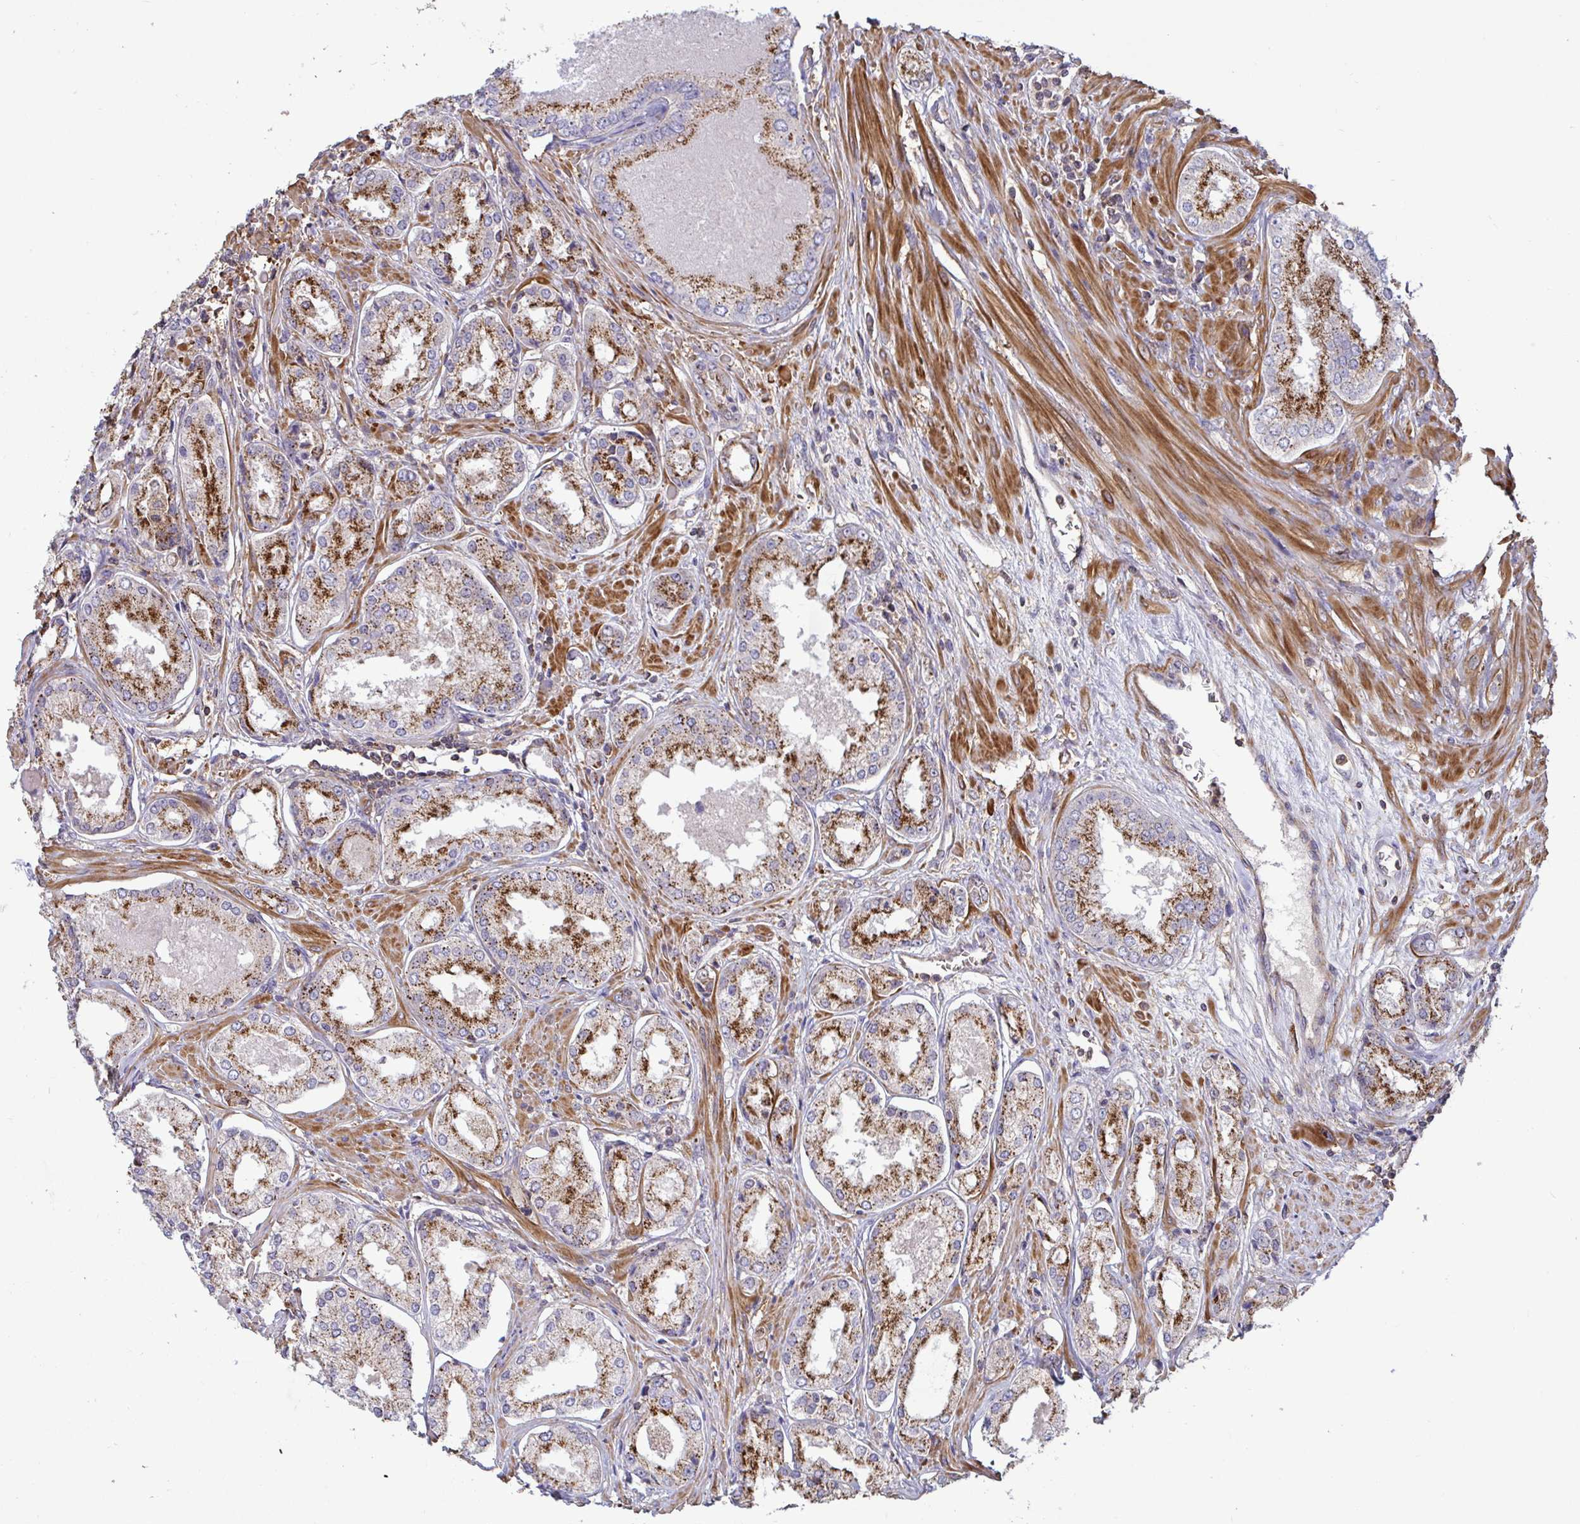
{"staining": {"intensity": "strong", "quantity": ">75%", "location": "cytoplasmic/membranous"}, "tissue": "prostate cancer", "cell_type": "Tumor cells", "image_type": "cancer", "snomed": [{"axis": "morphology", "description": "Adenocarcinoma, Low grade"}, {"axis": "topography", "description": "Prostate"}], "caption": "IHC image of neoplastic tissue: adenocarcinoma (low-grade) (prostate) stained using IHC displays high levels of strong protein expression localized specifically in the cytoplasmic/membranous of tumor cells, appearing as a cytoplasmic/membranous brown color.", "gene": "SPRY1", "patient": {"sex": "male", "age": 68}}